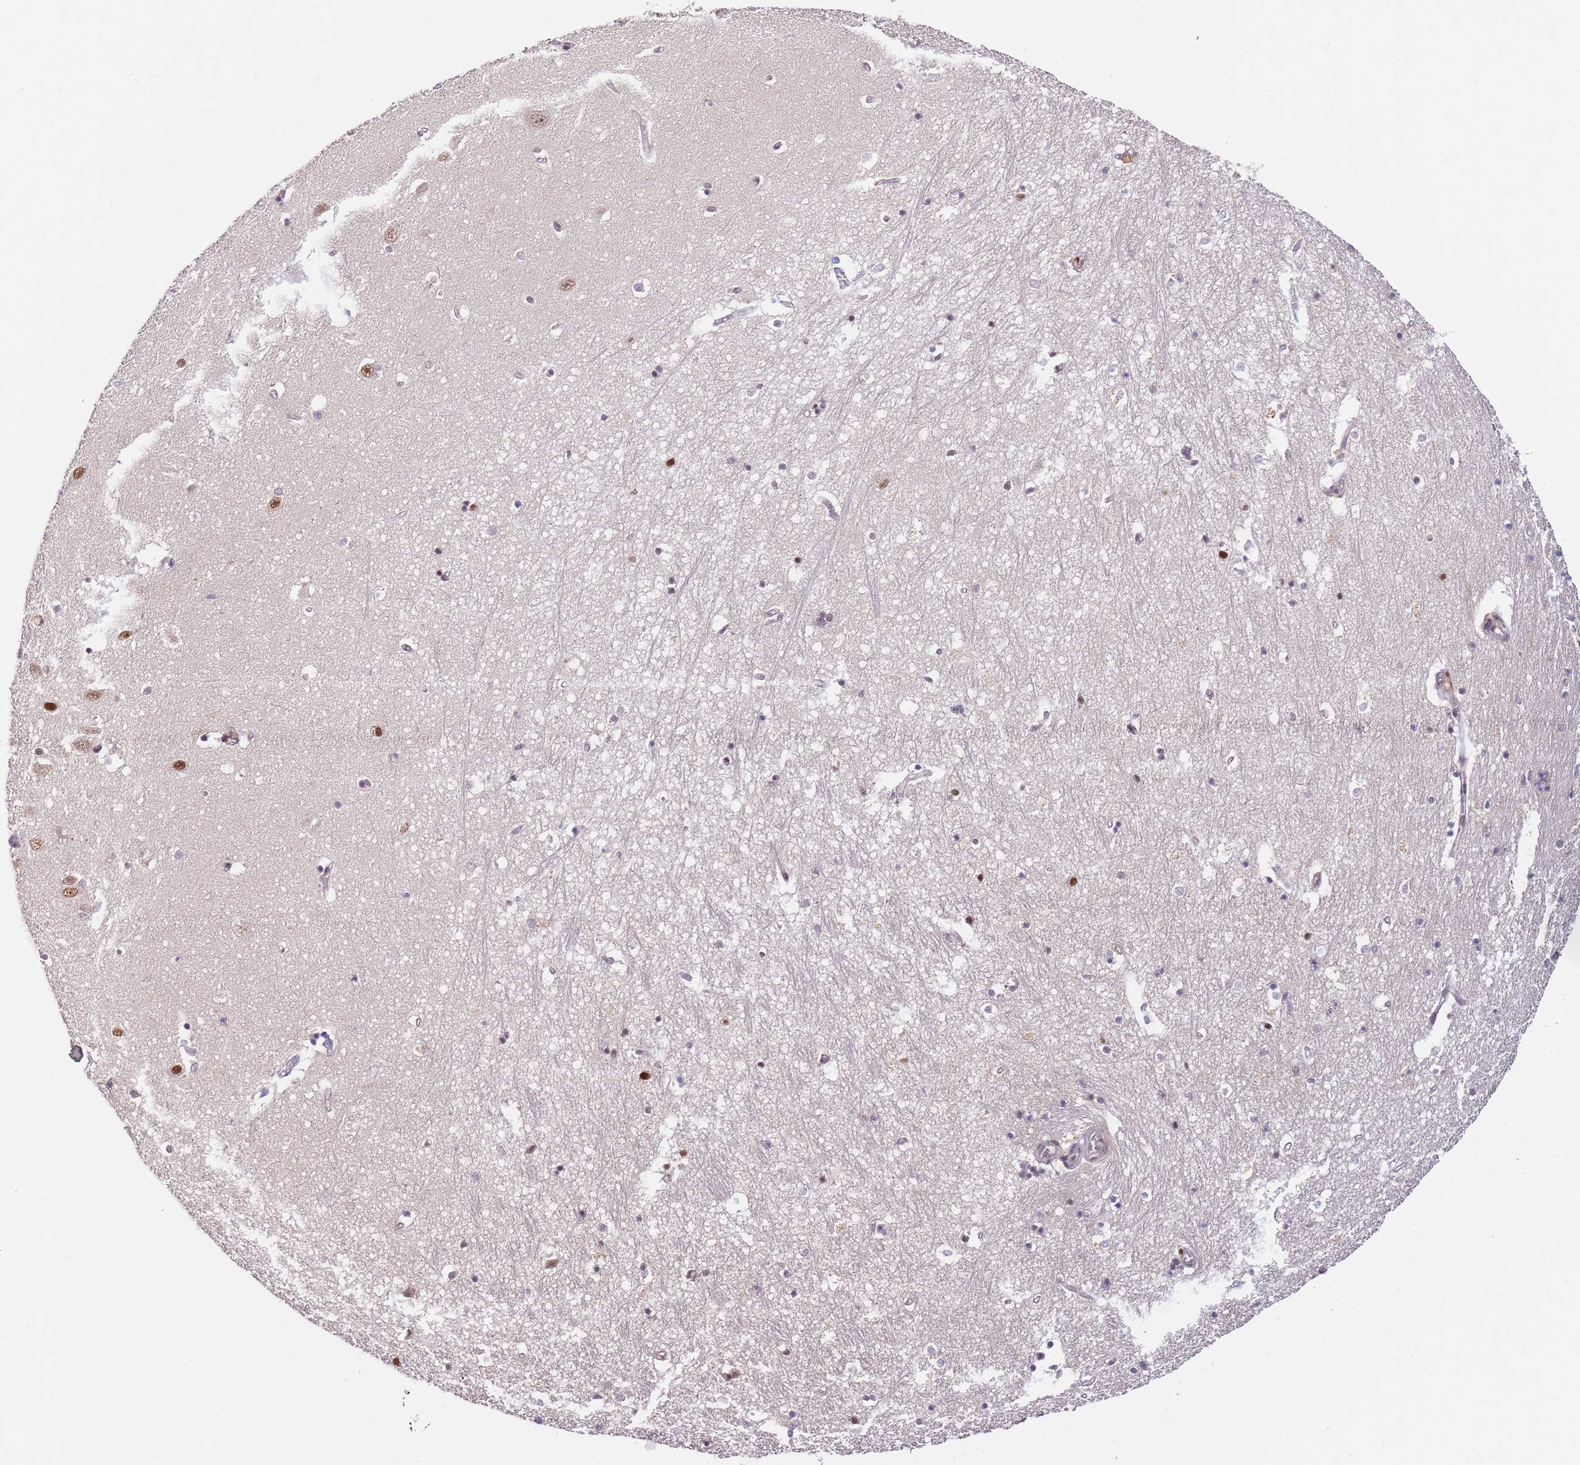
{"staining": {"intensity": "moderate", "quantity": "<25%", "location": "nuclear"}, "tissue": "hippocampus", "cell_type": "Glial cells", "image_type": "normal", "snomed": [{"axis": "morphology", "description": "Normal tissue, NOS"}, {"axis": "topography", "description": "Hippocampus"}], "caption": "Protein staining of unremarkable hippocampus shows moderate nuclear staining in approximately <25% of glial cells. (DAB IHC with brightfield microscopy, high magnification).", "gene": "LGALSL", "patient": {"sex": "female", "age": 64}}